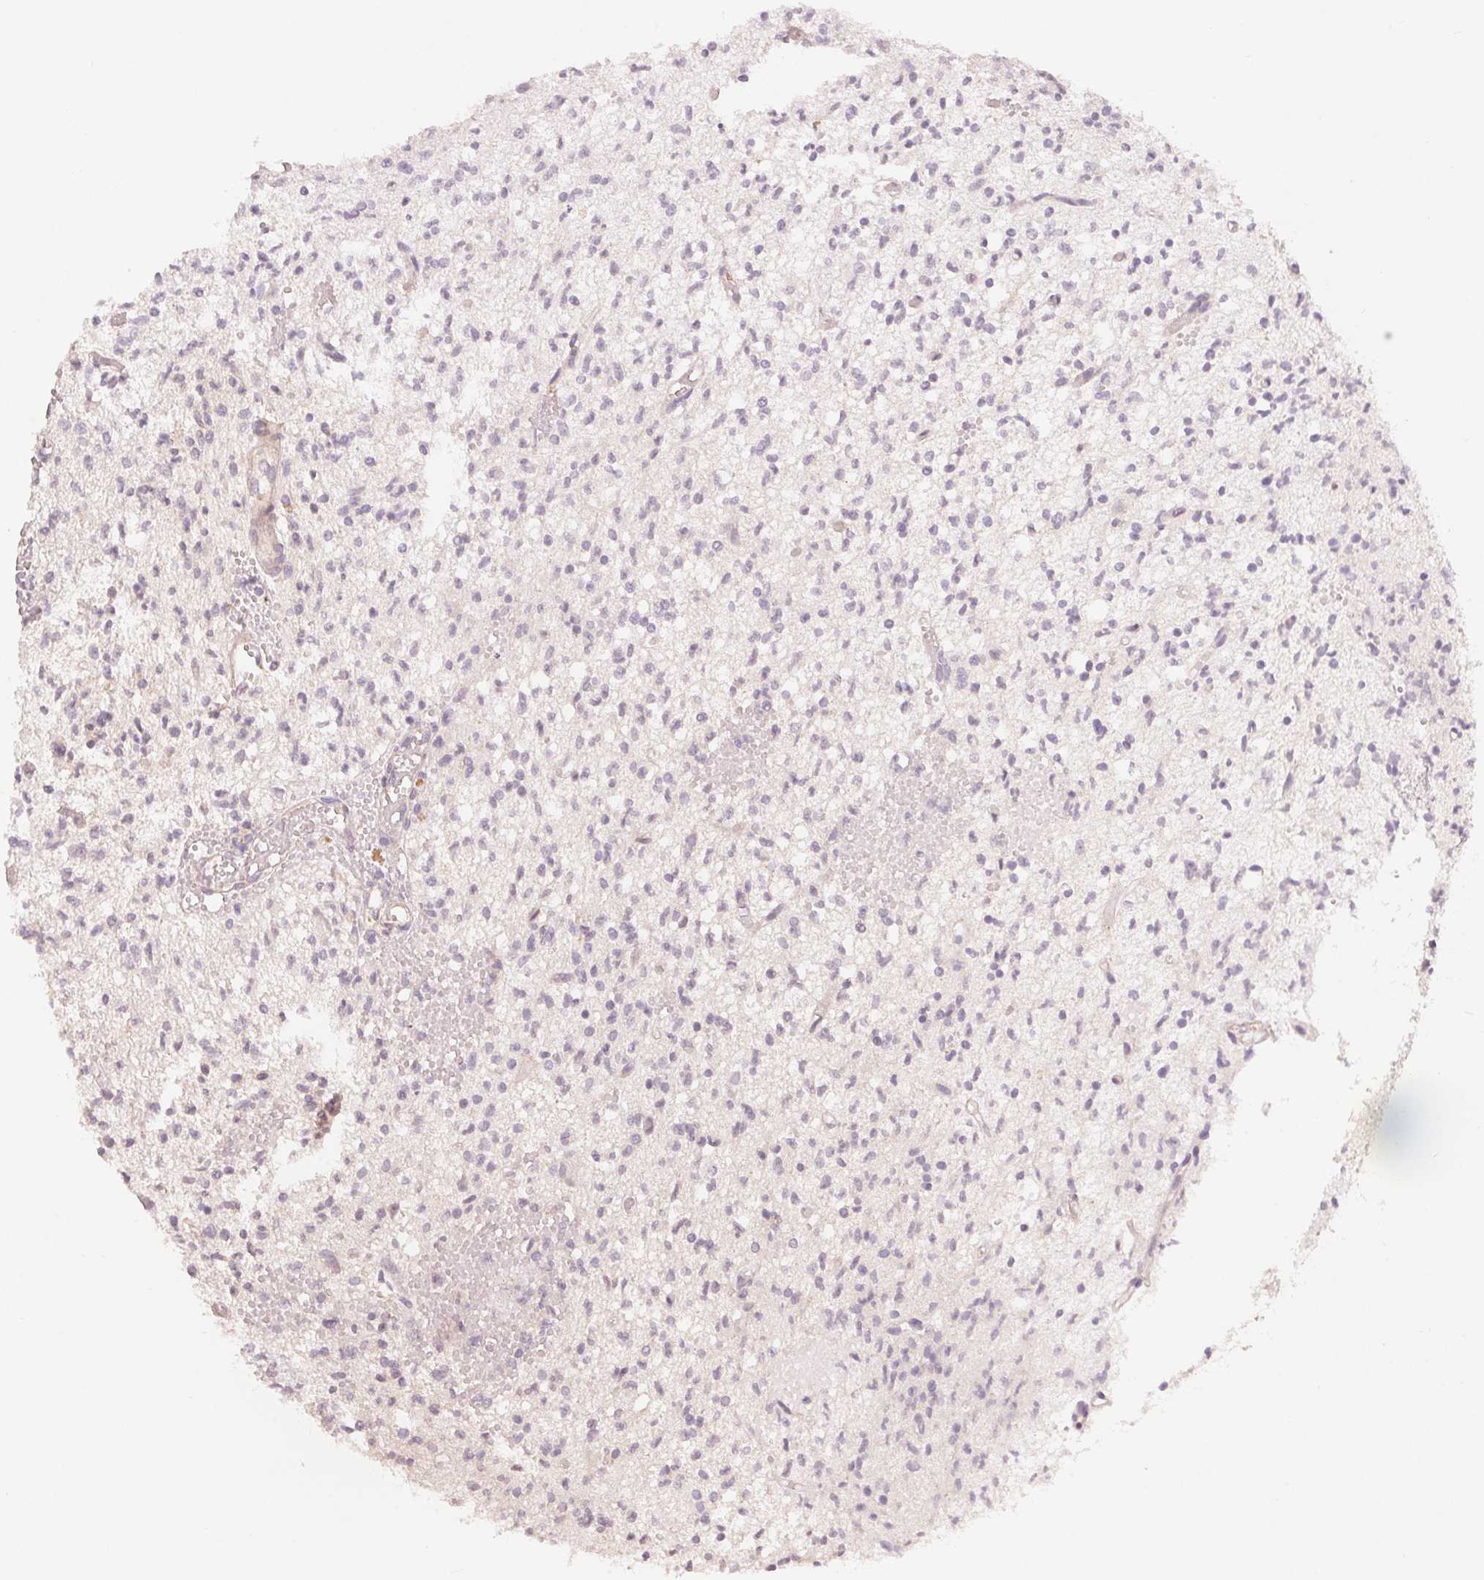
{"staining": {"intensity": "negative", "quantity": "none", "location": "none"}, "tissue": "glioma", "cell_type": "Tumor cells", "image_type": "cancer", "snomed": [{"axis": "morphology", "description": "Glioma, malignant, Low grade"}, {"axis": "topography", "description": "Brain"}], "caption": "Glioma was stained to show a protein in brown. There is no significant positivity in tumor cells.", "gene": "DENND2C", "patient": {"sex": "male", "age": 64}}